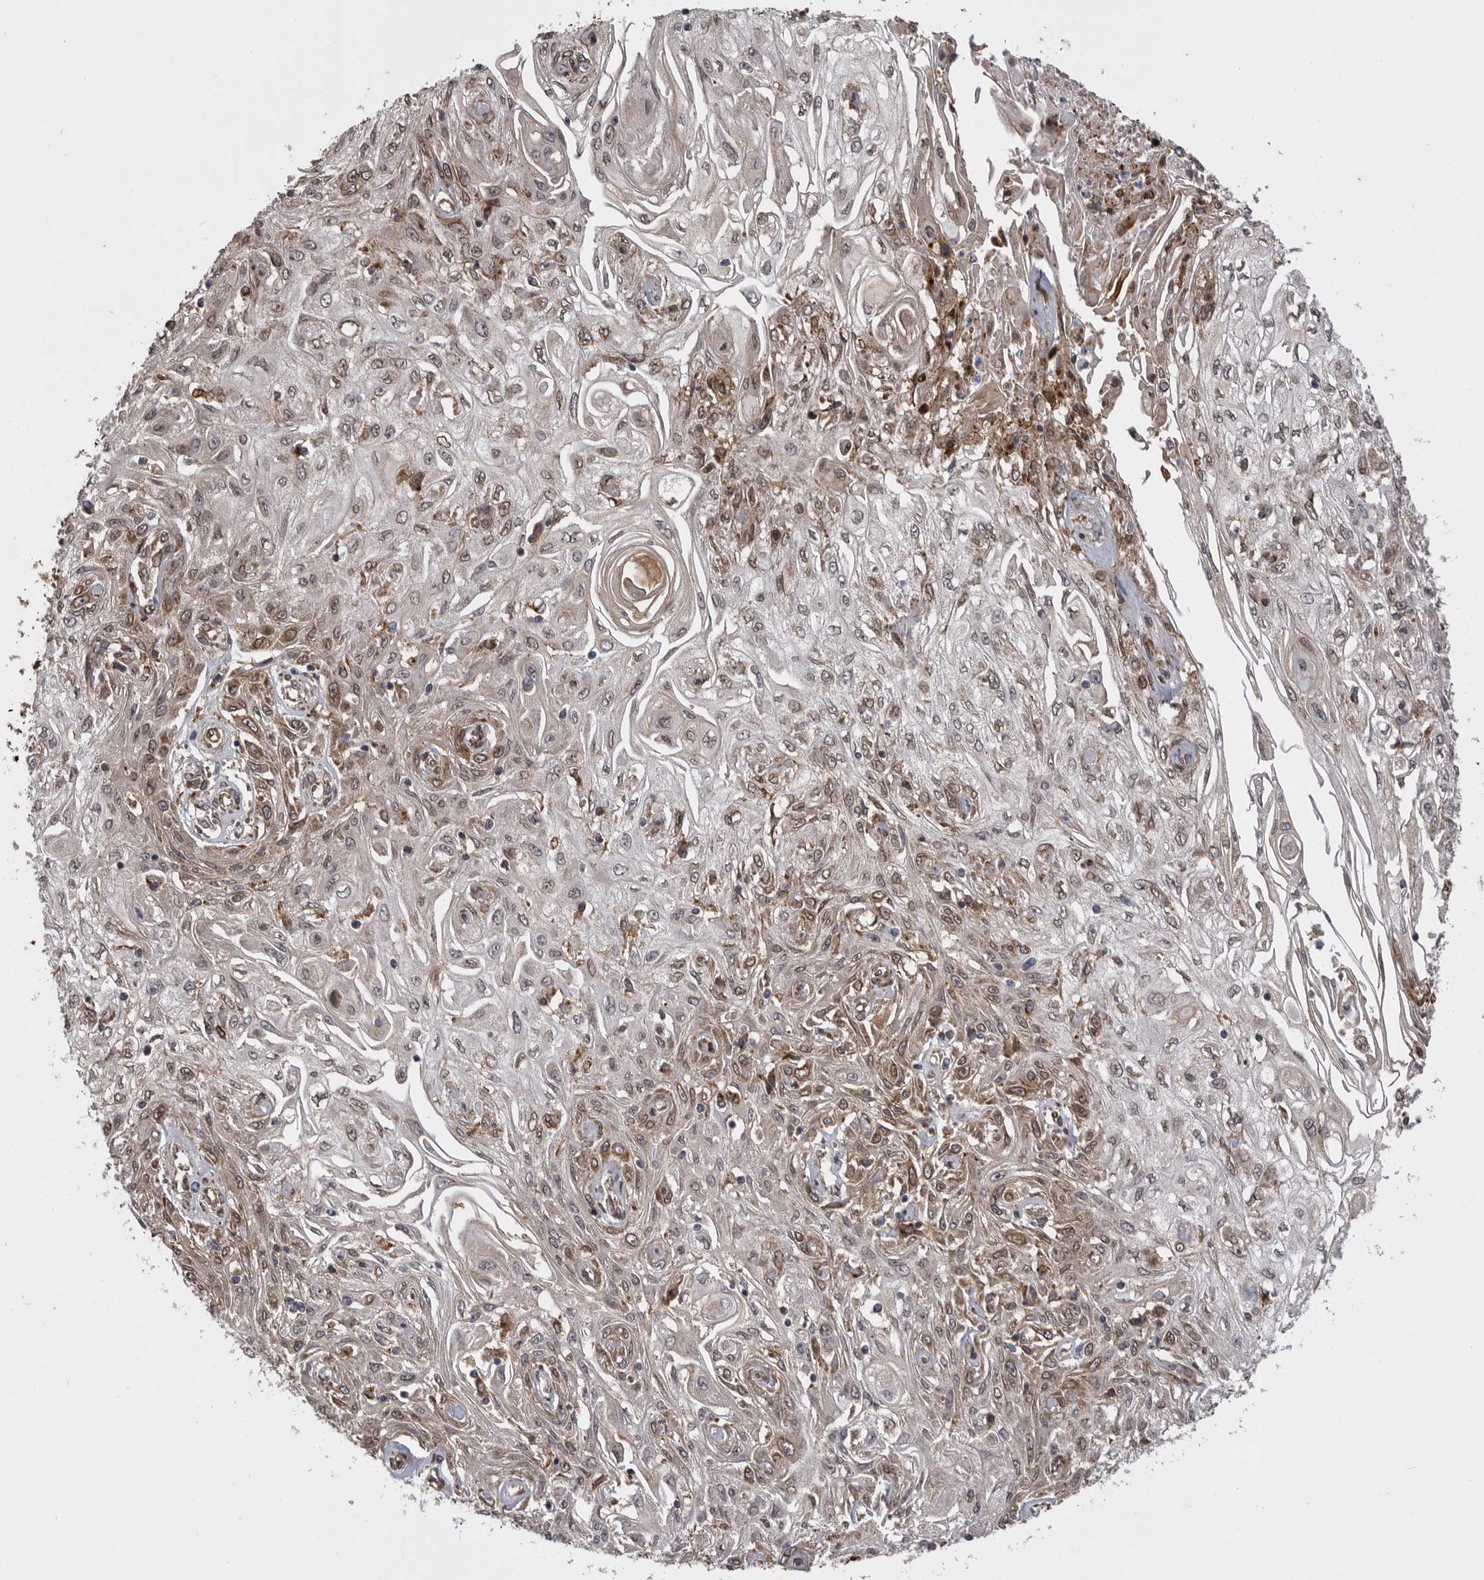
{"staining": {"intensity": "weak", "quantity": ">75%", "location": "cytoplasmic/membranous"}, "tissue": "skin cancer", "cell_type": "Tumor cells", "image_type": "cancer", "snomed": [{"axis": "morphology", "description": "Squamous cell carcinoma, NOS"}, {"axis": "morphology", "description": "Squamous cell carcinoma, metastatic, NOS"}, {"axis": "topography", "description": "Skin"}, {"axis": "topography", "description": "Lymph node"}], "caption": "Immunohistochemistry (IHC) photomicrograph of human skin cancer stained for a protein (brown), which exhibits low levels of weak cytoplasmic/membranous expression in about >75% of tumor cells.", "gene": "ABL1", "patient": {"sex": "male", "age": 75}}